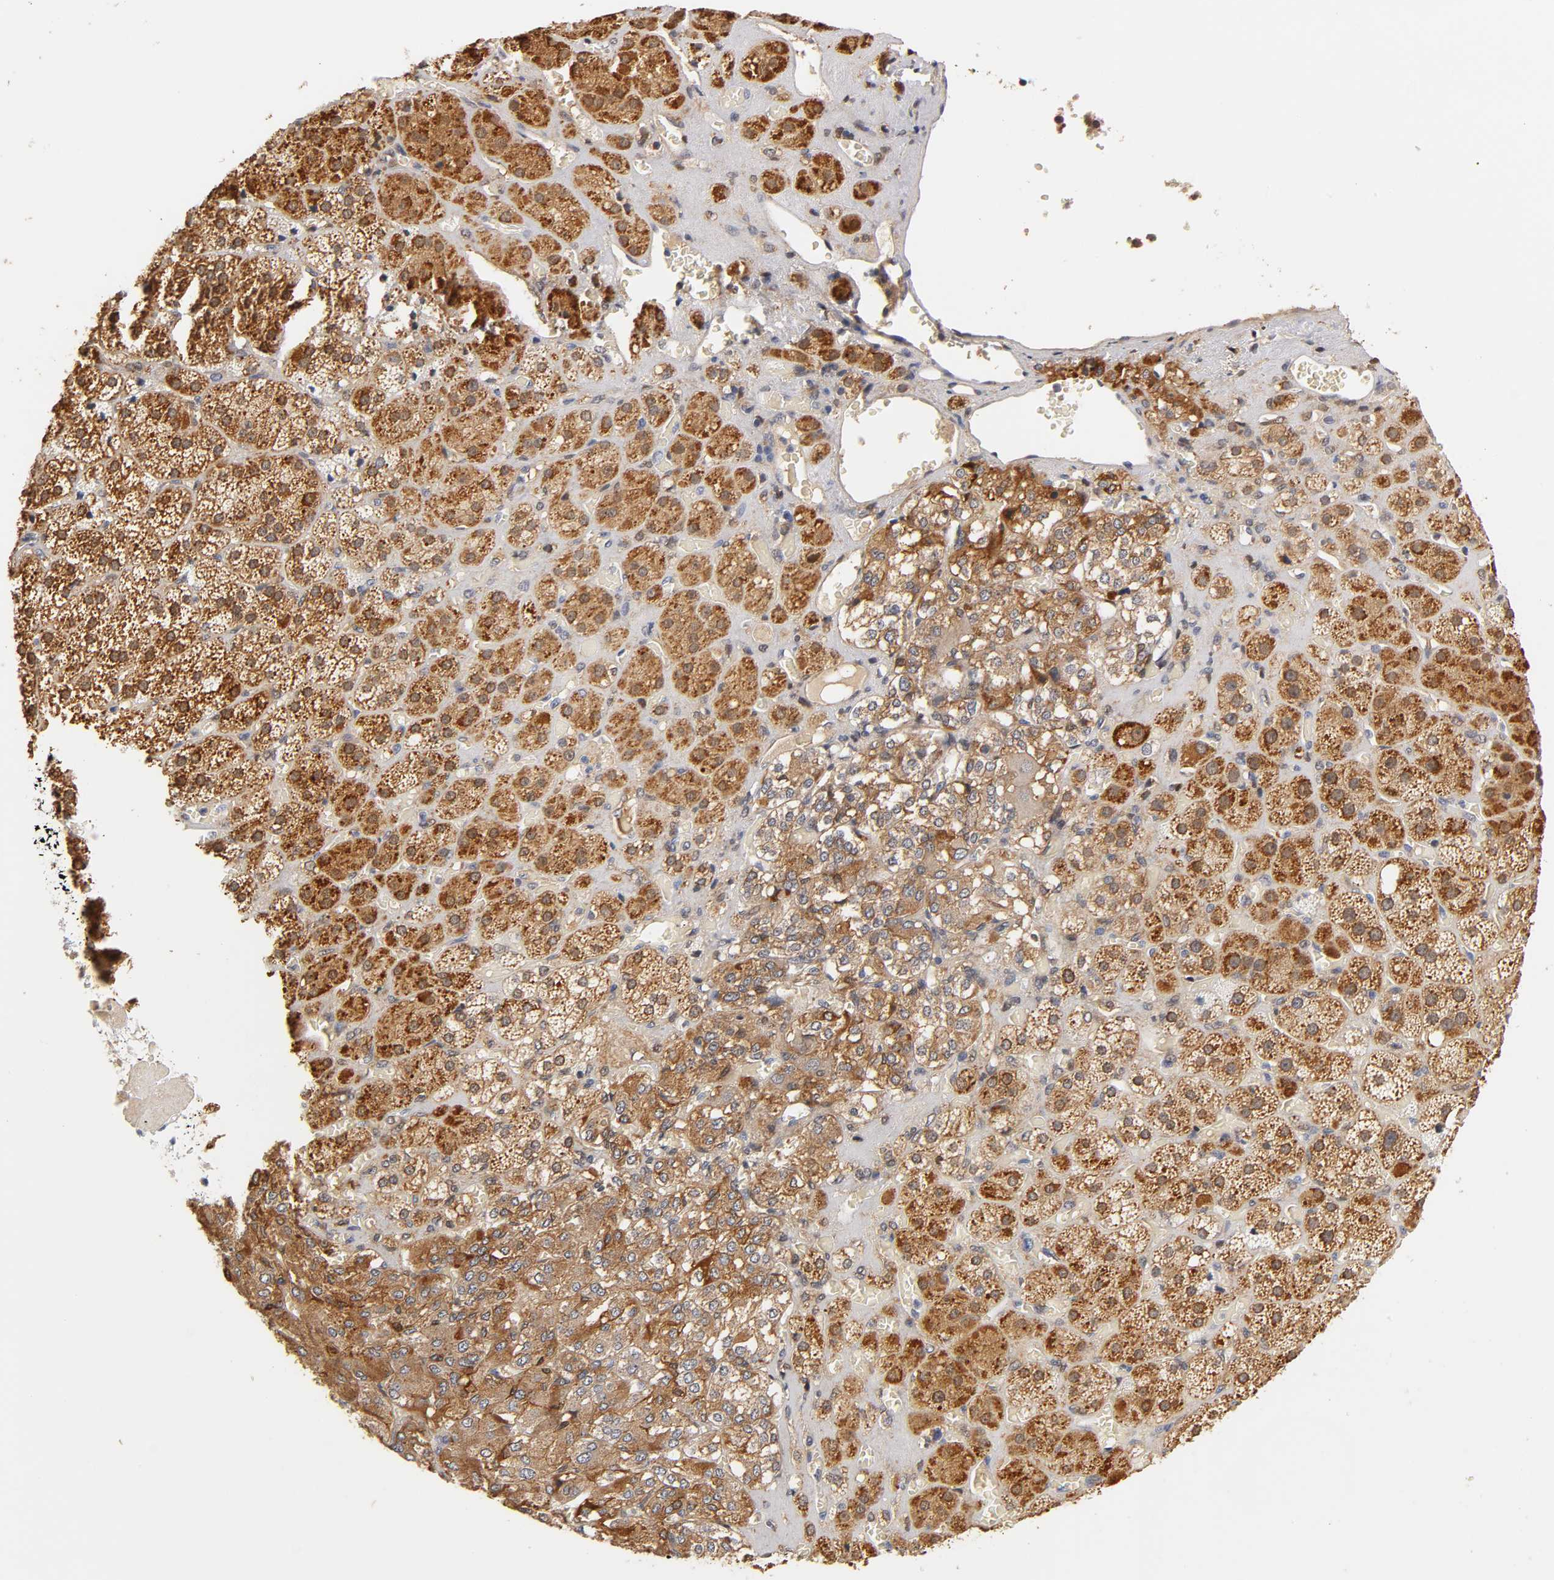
{"staining": {"intensity": "strong", "quantity": ">75%", "location": "cytoplasmic/membranous,nuclear"}, "tissue": "adrenal gland", "cell_type": "Glandular cells", "image_type": "normal", "snomed": [{"axis": "morphology", "description": "Normal tissue, NOS"}, {"axis": "topography", "description": "Adrenal gland"}], "caption": "A micrograph of adrenal gland stained for a protein displays strong cytoplasmic/membranous,nuclear brown staining in glandular cells.", "gene": "GSTZ1", "patient": {"sex": "female", "age": 71}}